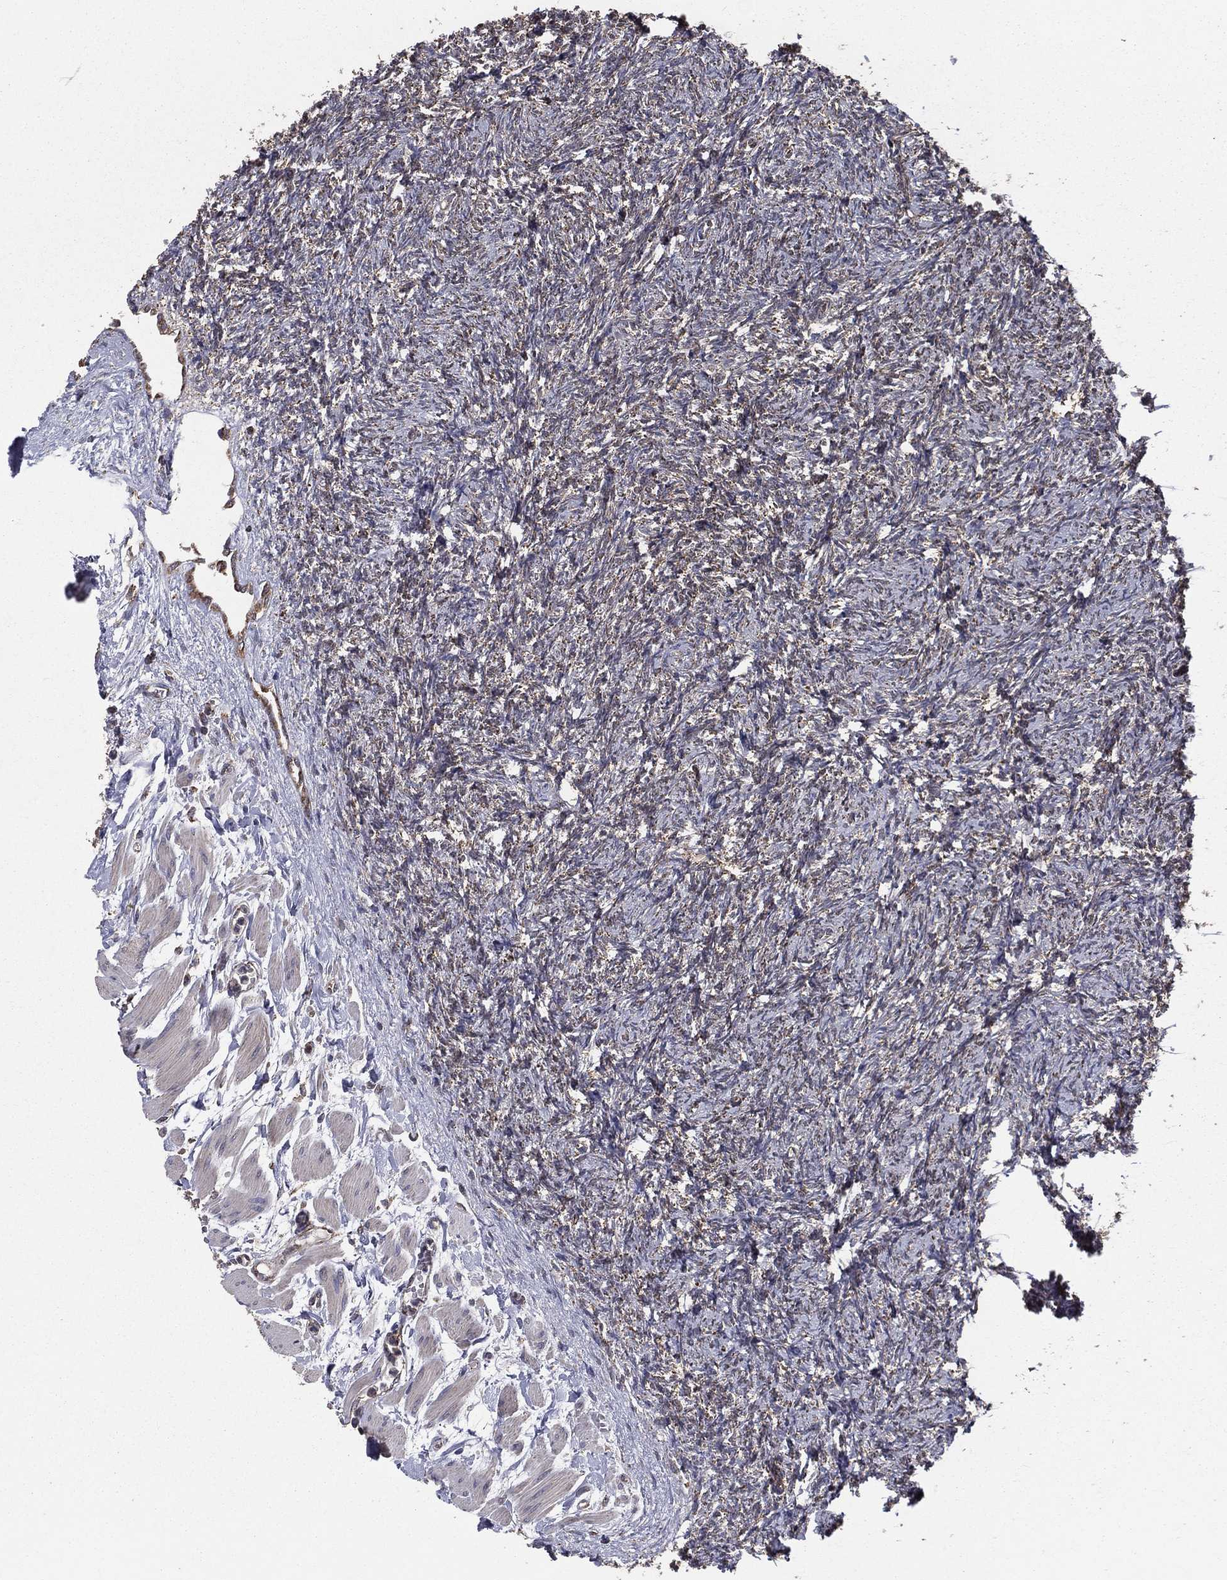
{"staining": {"intensity": "strong", "quantity": ">75%", "location": "cytoplasmic/membranous"}, "tissue": "ovary", "cell_type": "Follicle cells", "image_type": "normal", "snomed": [{"axis": "morphology", "description": "Normal tissue, NOS"}, {"axis": "topography", "description": "Fallopian tube"}, {"axis": "topography", "description": "Ovary"}], "caption": "Immunohistochemistry (IHC) (DAB (3,3'-diaminobenzidine)) staining of unremarkable ovary shows strong cytoplasmic/membranous protein positivity in approximately >75% of follicle cells.", "gene": "ENSG00000288684", "patient": {"sex": "female", "age": 33}}